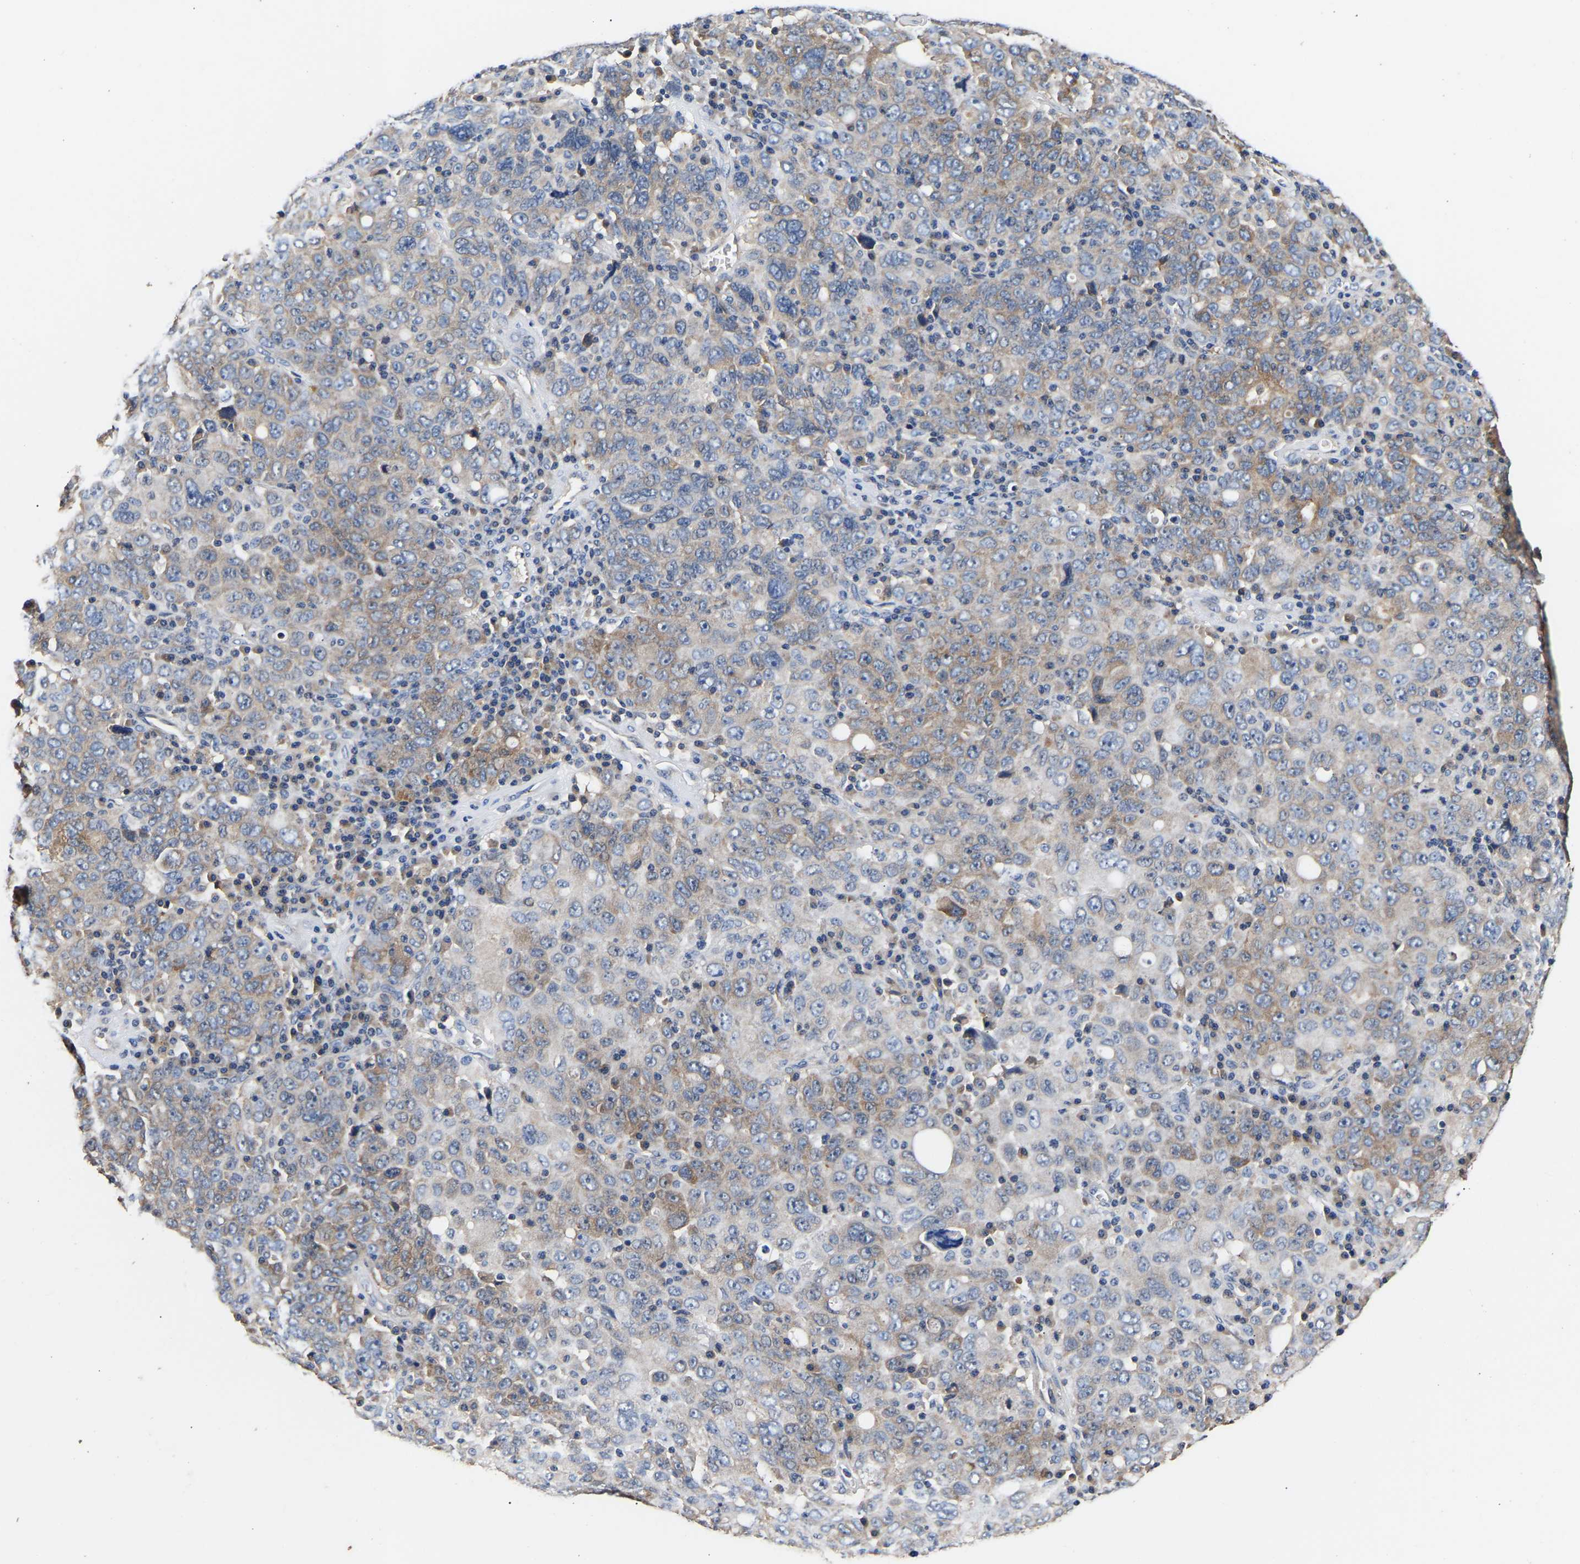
{"staining": {"intensity": "weak", "quantity": "25%-75%", "location": "cytoplasmic/membranous"}, "tissue": "ovarian cancer", "cell_type": "Tumor cells", "image_type": "cancer", "snomed": [{"axis": "morphology", "description": "Carcinoma, endometroid"}, {"axis": "topography", "description": "Ovary"}], "caption": "Protein expression analysis of human ovarian endometroid carcinoma reveals weak cytoplasmic/membranous positivity in approximately 25%-75% of tumor cells. Using DAB (3,3'-diaminobenzidine) (brown) and hematoxylin (blue) stains, captured at high magnification using brightfield microscopy.", "gene": "LRBA", "patient": {"sex": "female", "age": 62}}